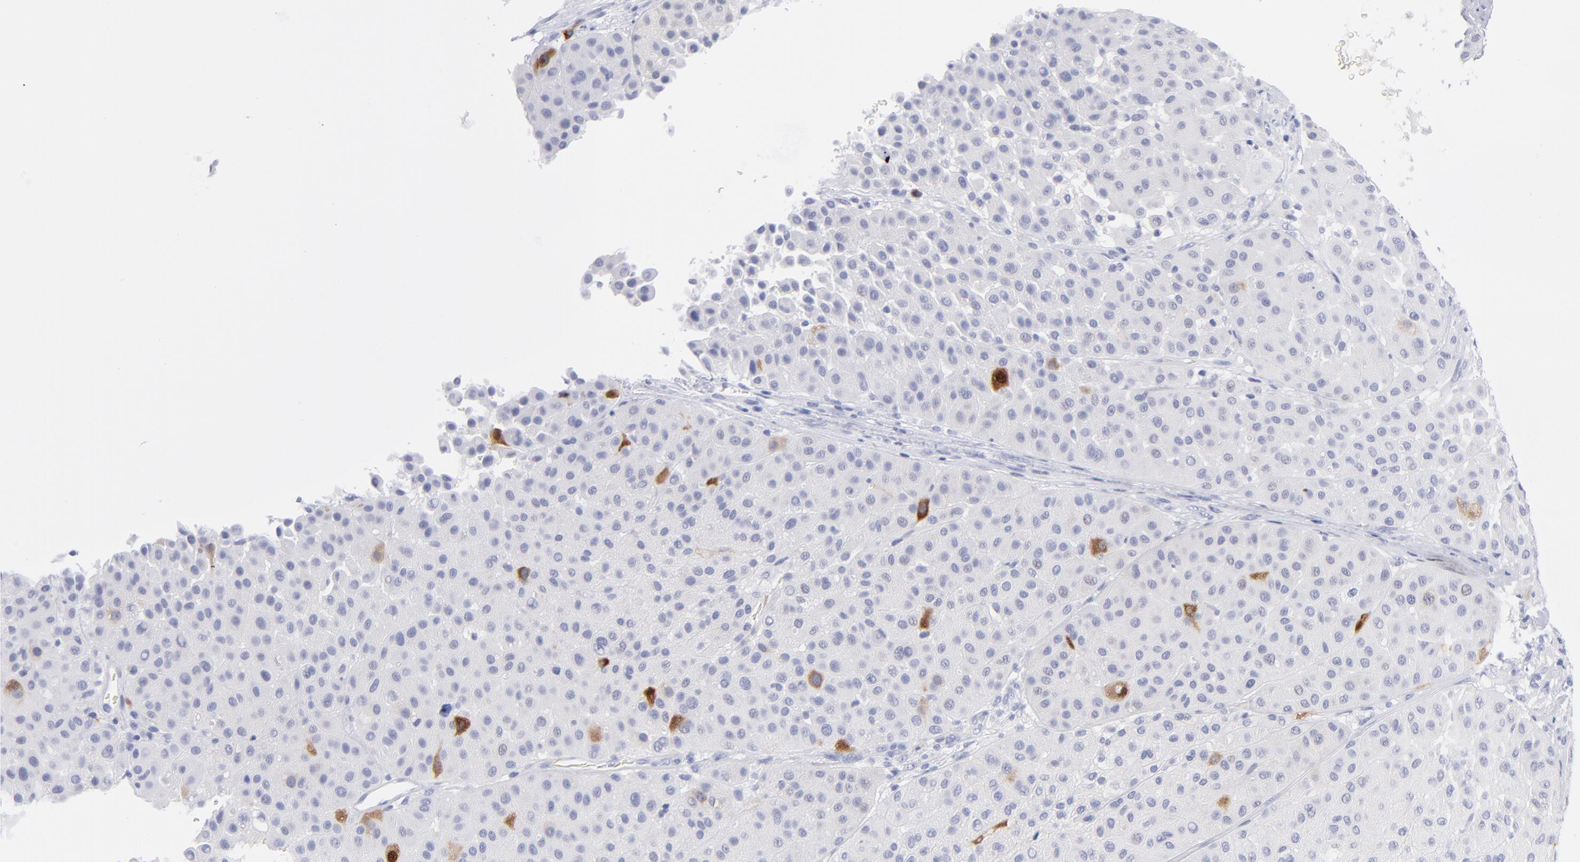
{"staining": {"intensity": "strong", "quantity": "<25%", "location": "cytoplasmic/membranous"}, "tissue": "melanoma", "cell_type": "Tumor cells", "image_type": "cancer", "snomed": [{"axis": "morphology", "description": "Normal tissue, NOS"}, {"axis": "morphology", "description": "Malignant melanoma, Metastatic site"}, {"axis": "topography", "description": "Skin"}], "caption": "Human malignant melanoma (metastatic site) stained with a protein marker shows strong staining in tumor cells.", "gene": "CCNB1", "patient": {"sex": "male", "age": 41}}